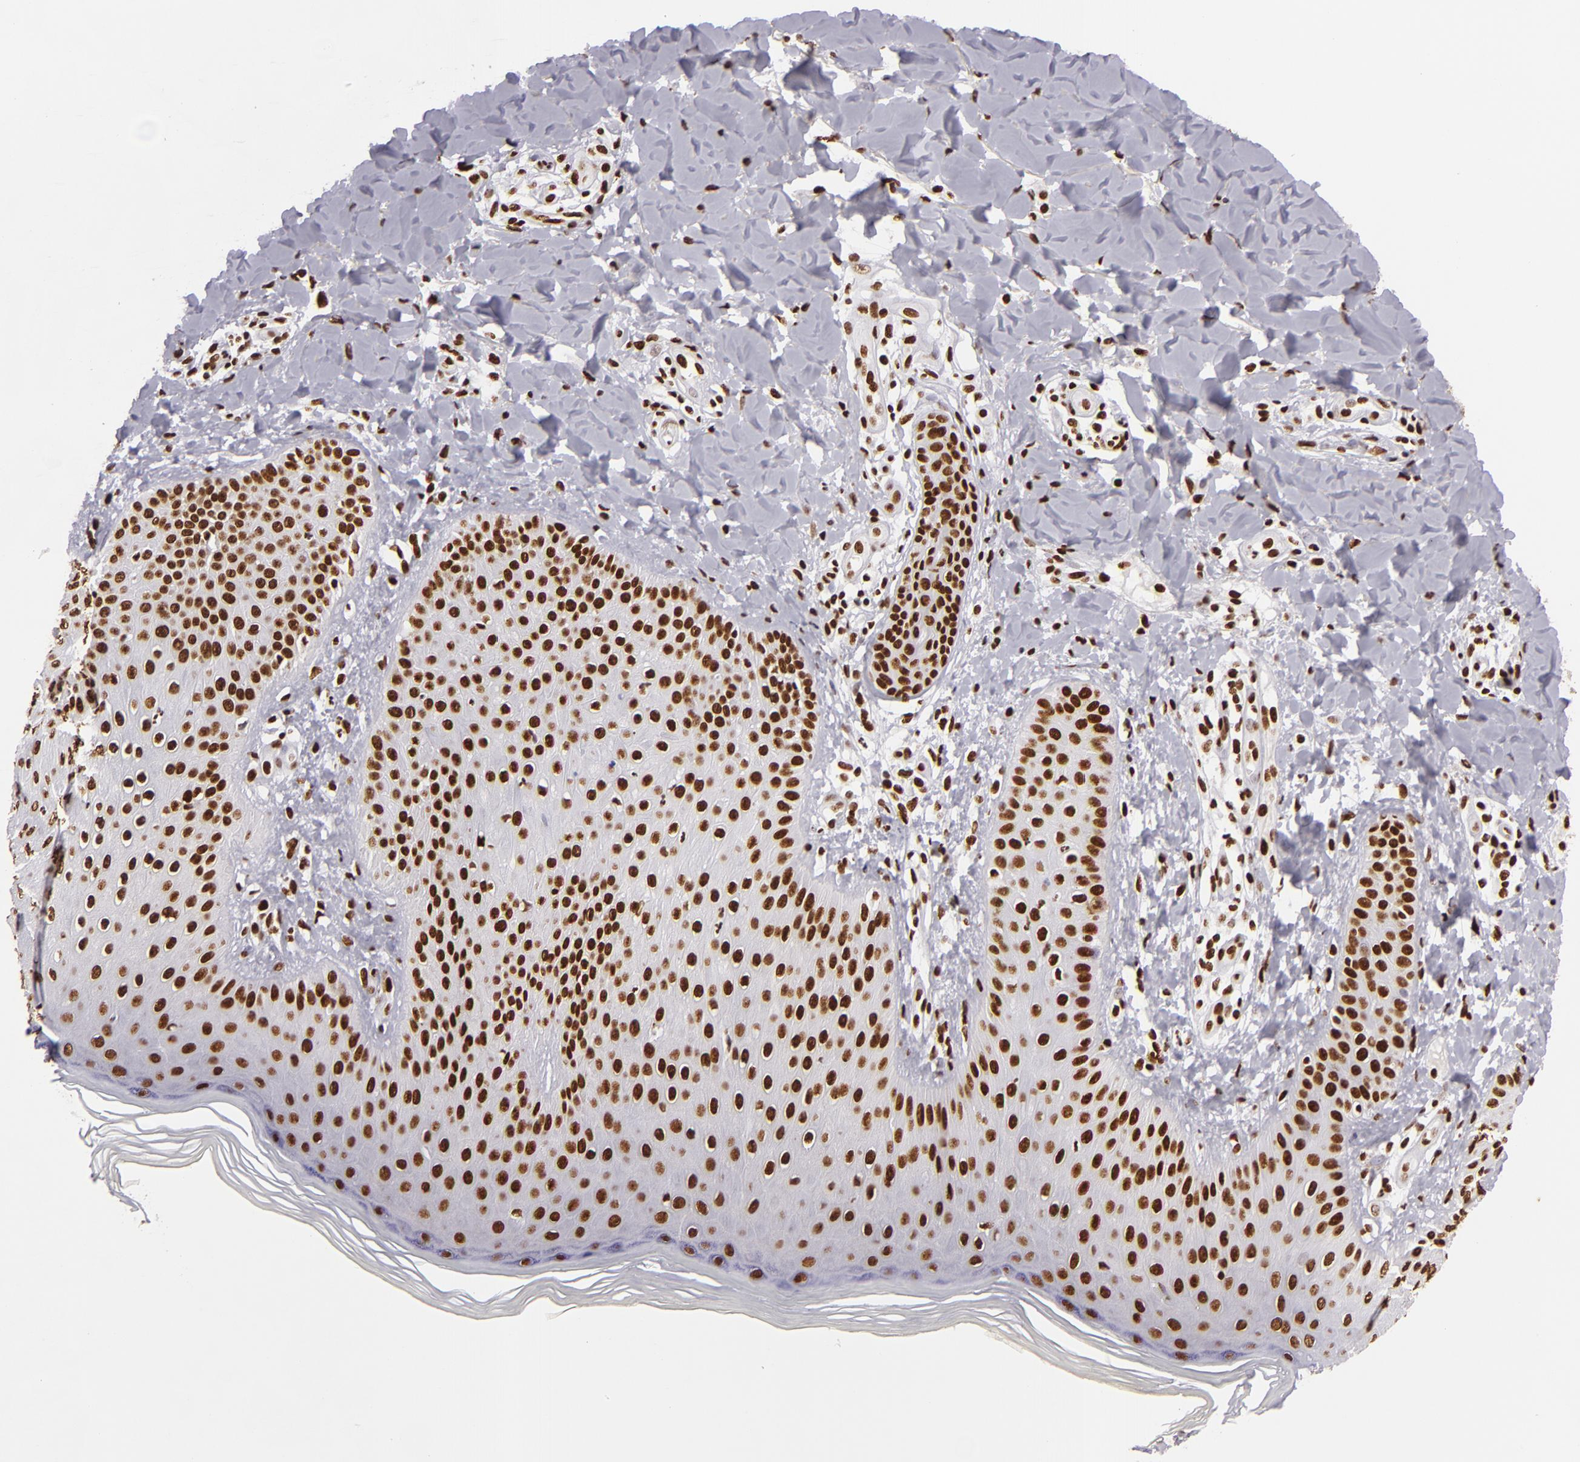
{"staining": {"intensity": "strong", "quantity": ">75%", "location": "nuclear"}, "tissue": "skin", "cell_type": "Epidermal cells", "image_type": "normal", "snomed": [{"axis": "morphology", "description": "Normal tissue, NOS"}, {"axis": "morphology", "description": "Inflammation, NOS"}, {"axis": "topography", "description": "Soft tissue"}, {"axis": "topography", "description": "Anal"}], "caption": "Strong nuclear staining is seen in approximately >75% of epidermal cells in benign skin. (DAB IHC with brightfield microscopy, high magnification).", "gene": "SAFB", "patient": {"sex": "female", "age": 15}}